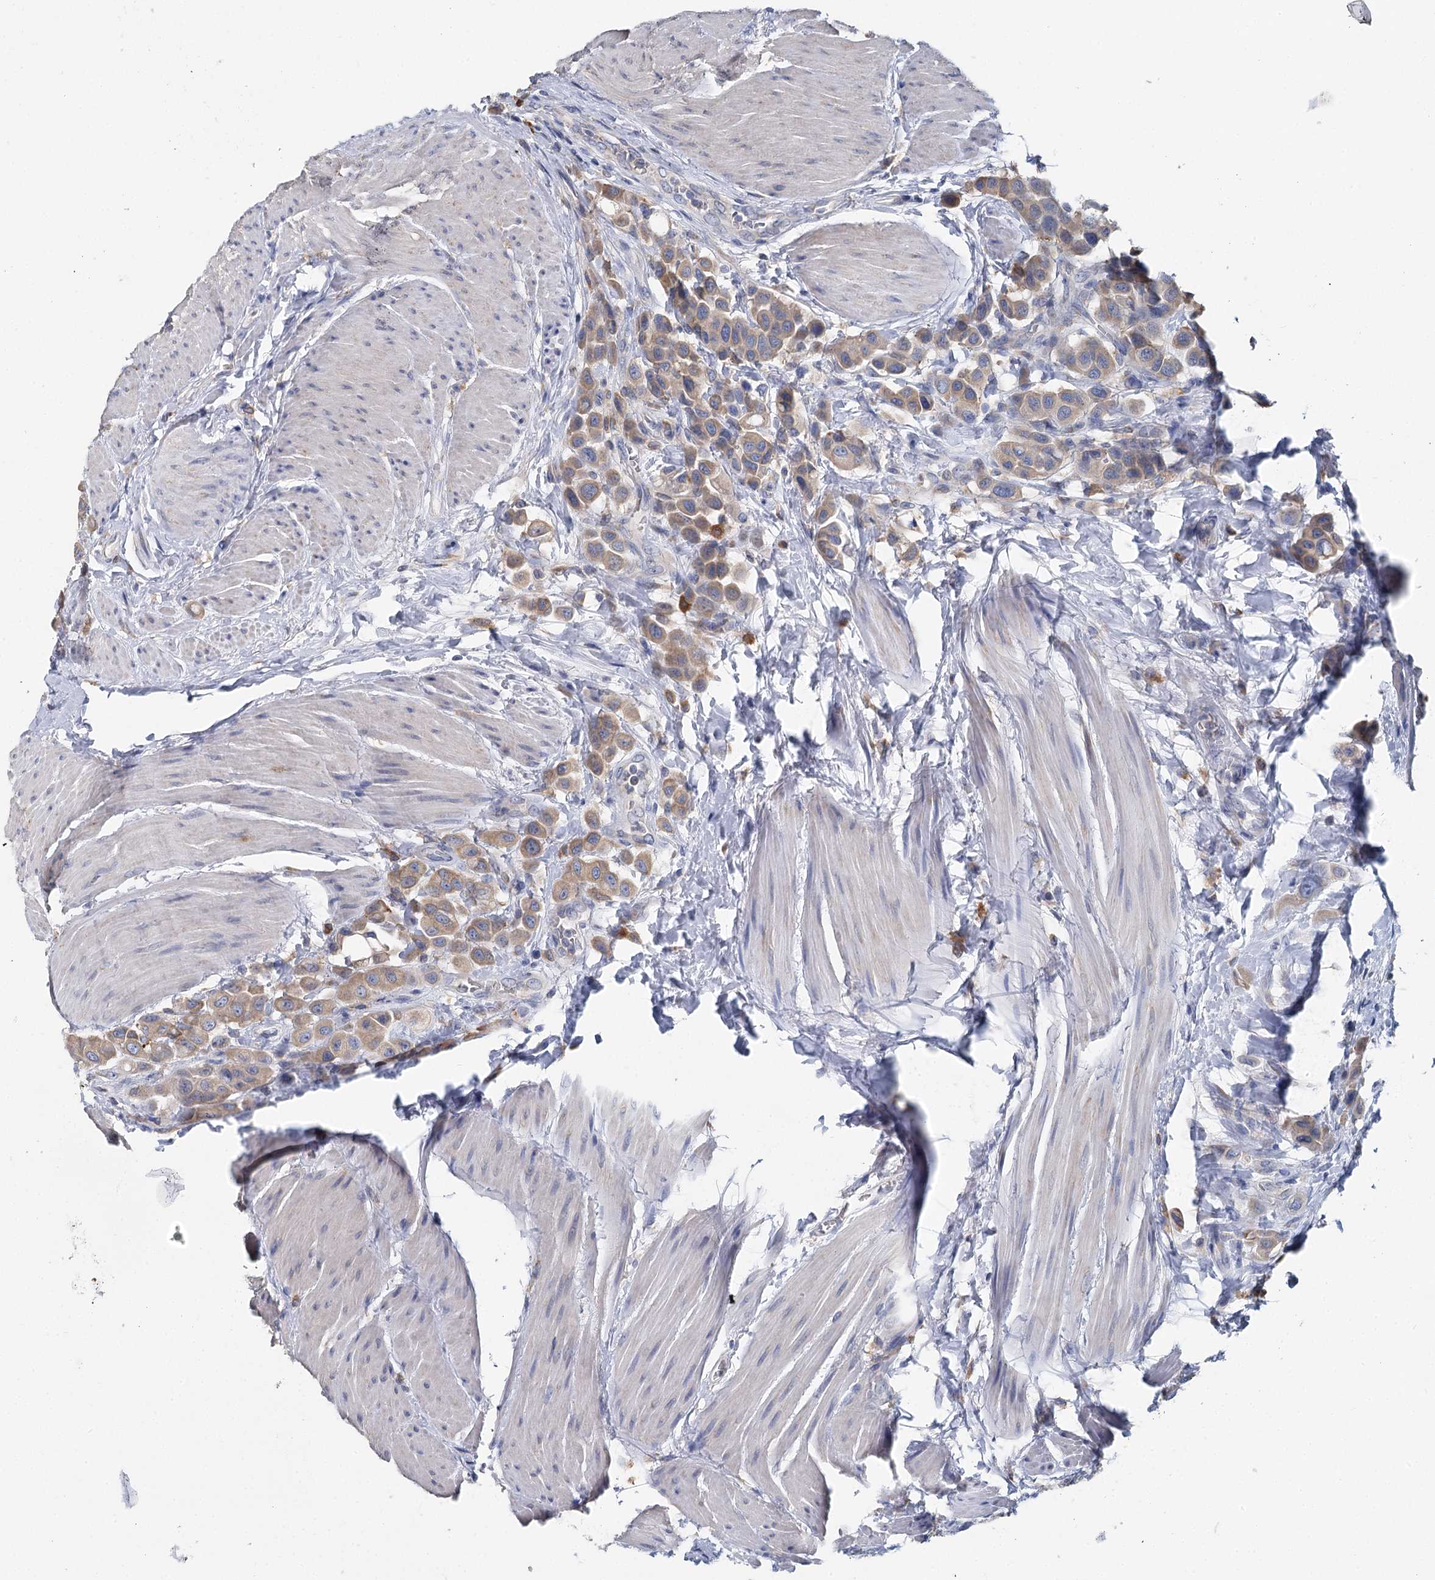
{"staining": {"intensity": "weak", "quantity": ">75%", "location": "cytoplasmic/membranous"}, "tissue": "urothelial cancer", "cell_type": "Tumor cells", "image_type": "cancer", "snomed": [{"axis": "morphology", "description": "Urothelial carcinoma, High grade"}, {"axis": "topography", "description": "Urinary bladder"}], "caption": "Urothelial cancer tissue shows weak cytoplasmic/membranous expression in about >75% of tumor cells, visualized by immunohistochemistry. The protein of interest is stained brown, and the nuclei are stained in blue (DAB (3,3'-diaminobenzidine) IHC with brightfield microscopy, high magnification).", "gene": "ANKRD16", "patient": {"sex": "male", "age": 50}}